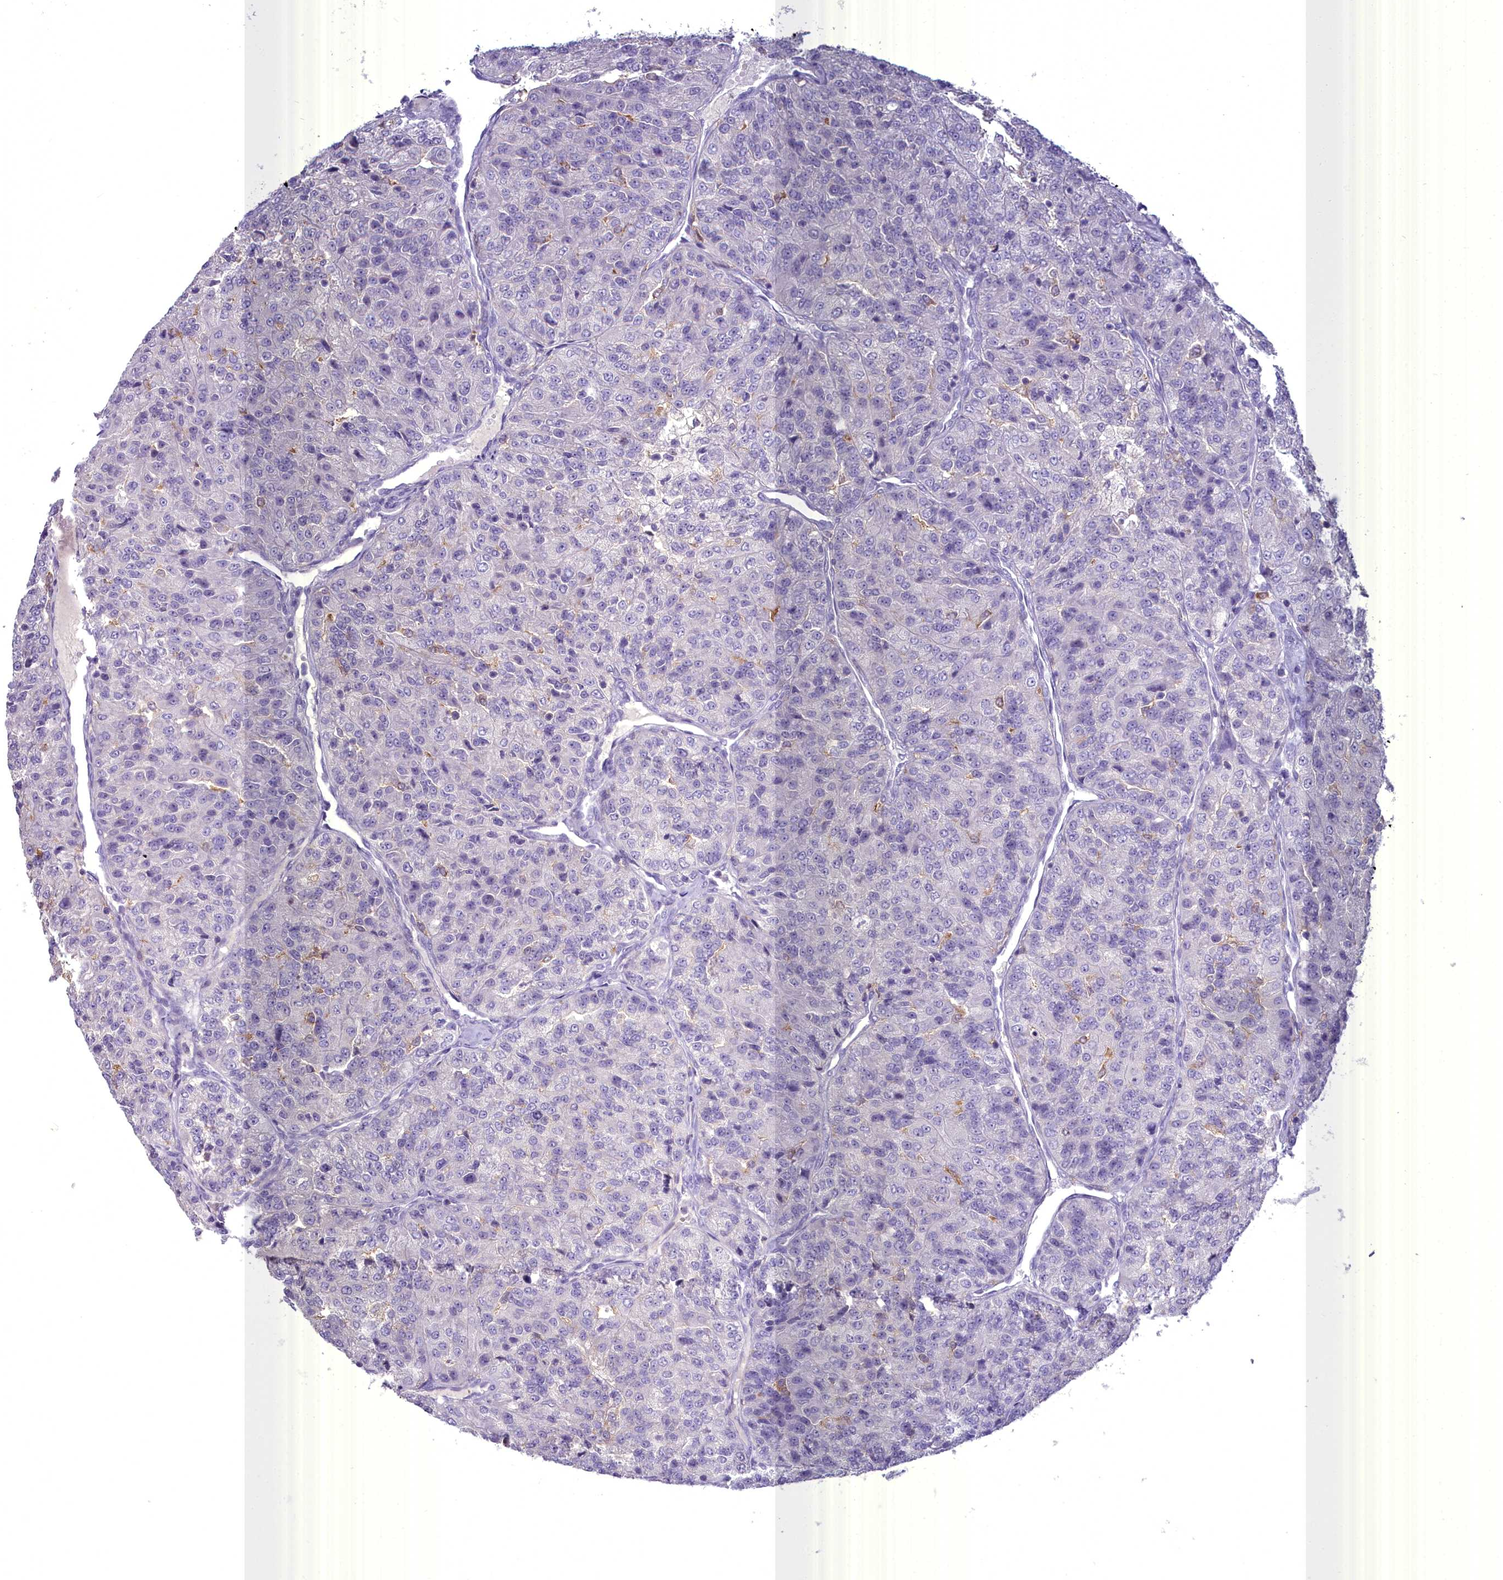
{"staining": {"intensity": "negative", "quantity": "none", "location": "none"}, "tissue": "renal cancer", "cell_type": "Tumor cells", "image_type": "cancer", "snomed": [{"axis": "morphology", "description": "Adenocarcinoma, NOS"}, {"axis": "topography", "description": "Kidney"}], "caption": "Tumor cells are negative for brown protein staining in renal cancer. (DAB (3,3'-diaminobenzidine) immunohistochemistry (IHC) with hematoxylin counter stain).", "gene": "BLNK", "patient": {"sex": "female", "age": 63}}